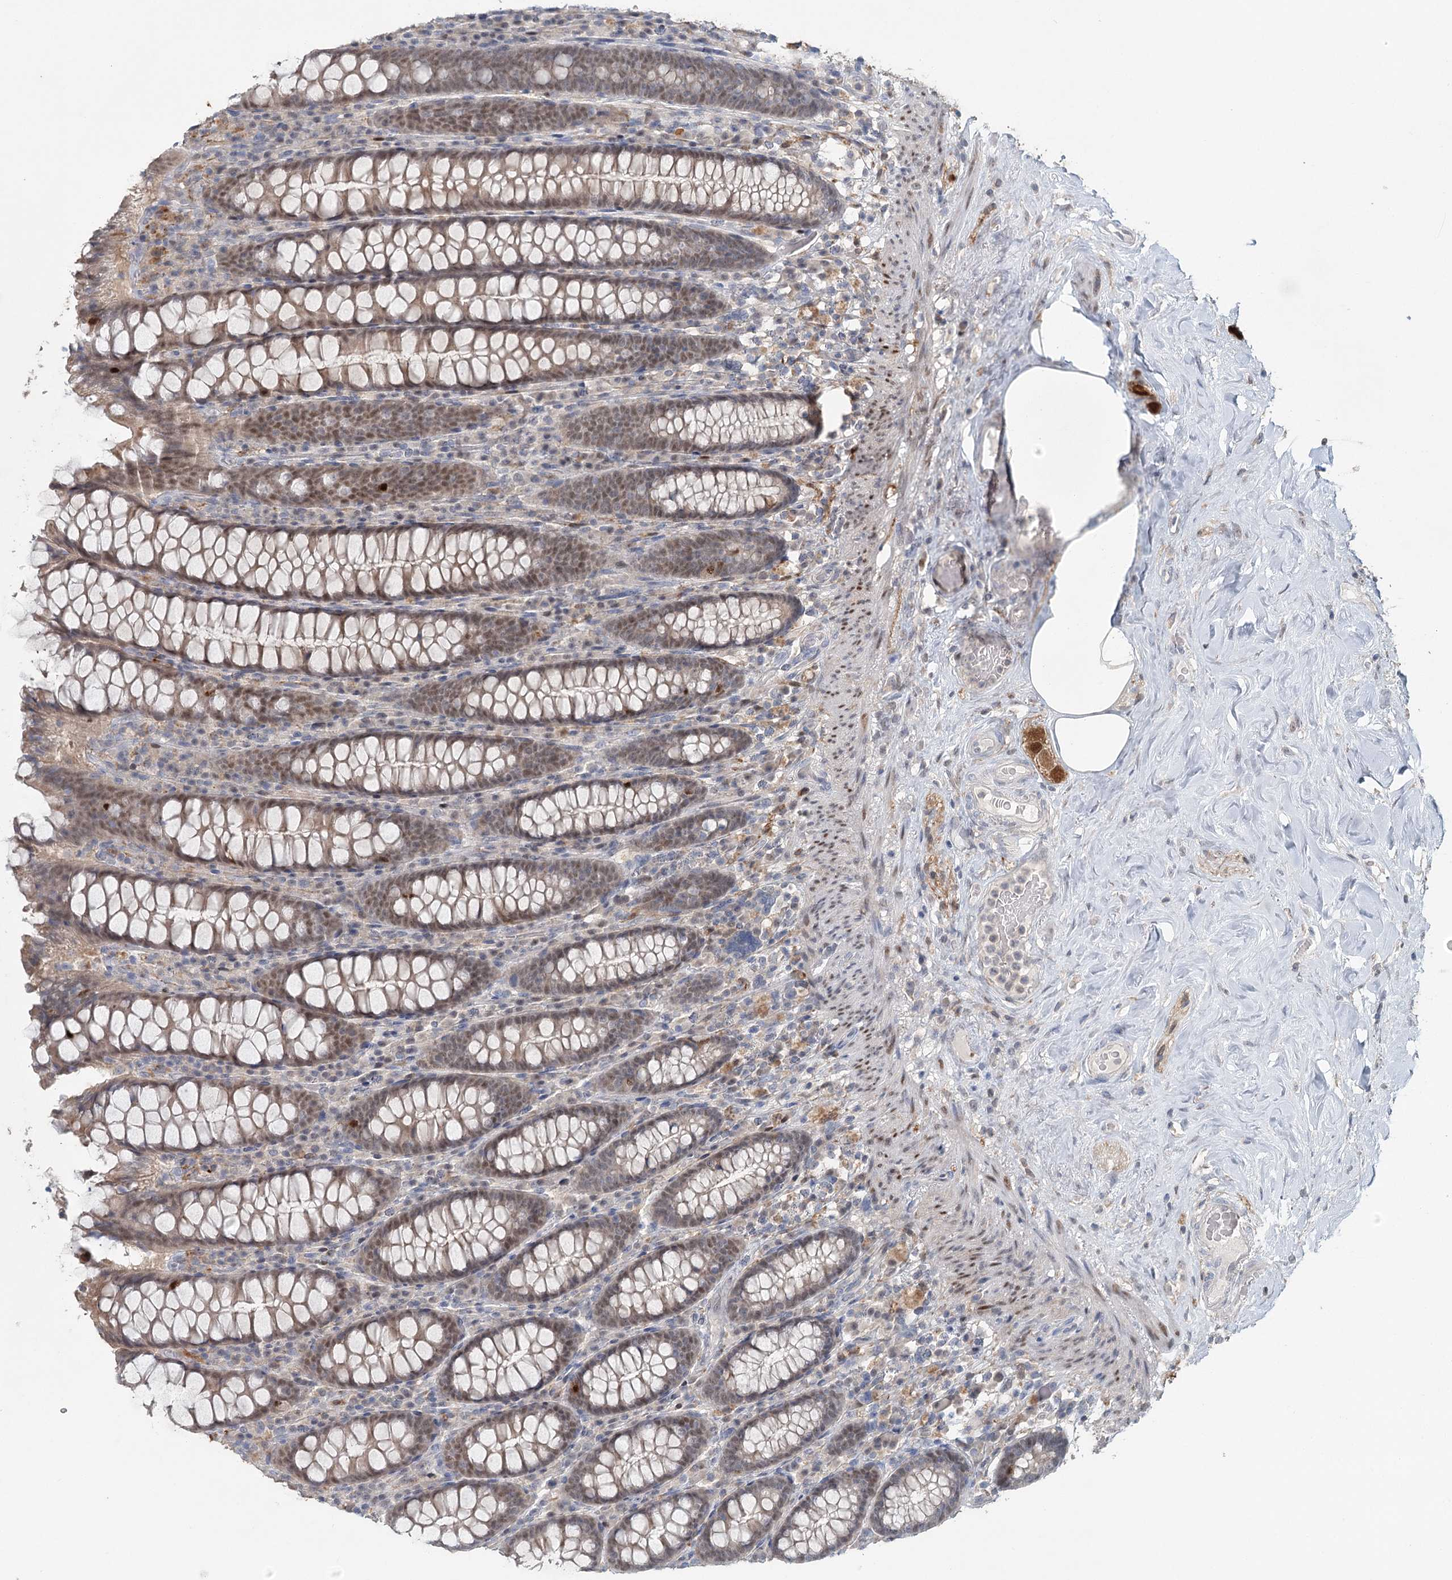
{"staining": {"intensity": "weak", "quantity": "<25%", "location": "cytoplasmic/membranous"}, "tissue": "colon", "cell_type": "Endothelial cells", "image_type": "normal", "snomed": [{"axis": "morphology", "description": "Normal tissue, NOS"}, {"axis": "topography", "description": "Colon"}], "caption": "Micrograph shows no protein positivity in endothelial cells of normal colon.", "gene": "ADK", "patient": {"sex": "female", "age": 79}}